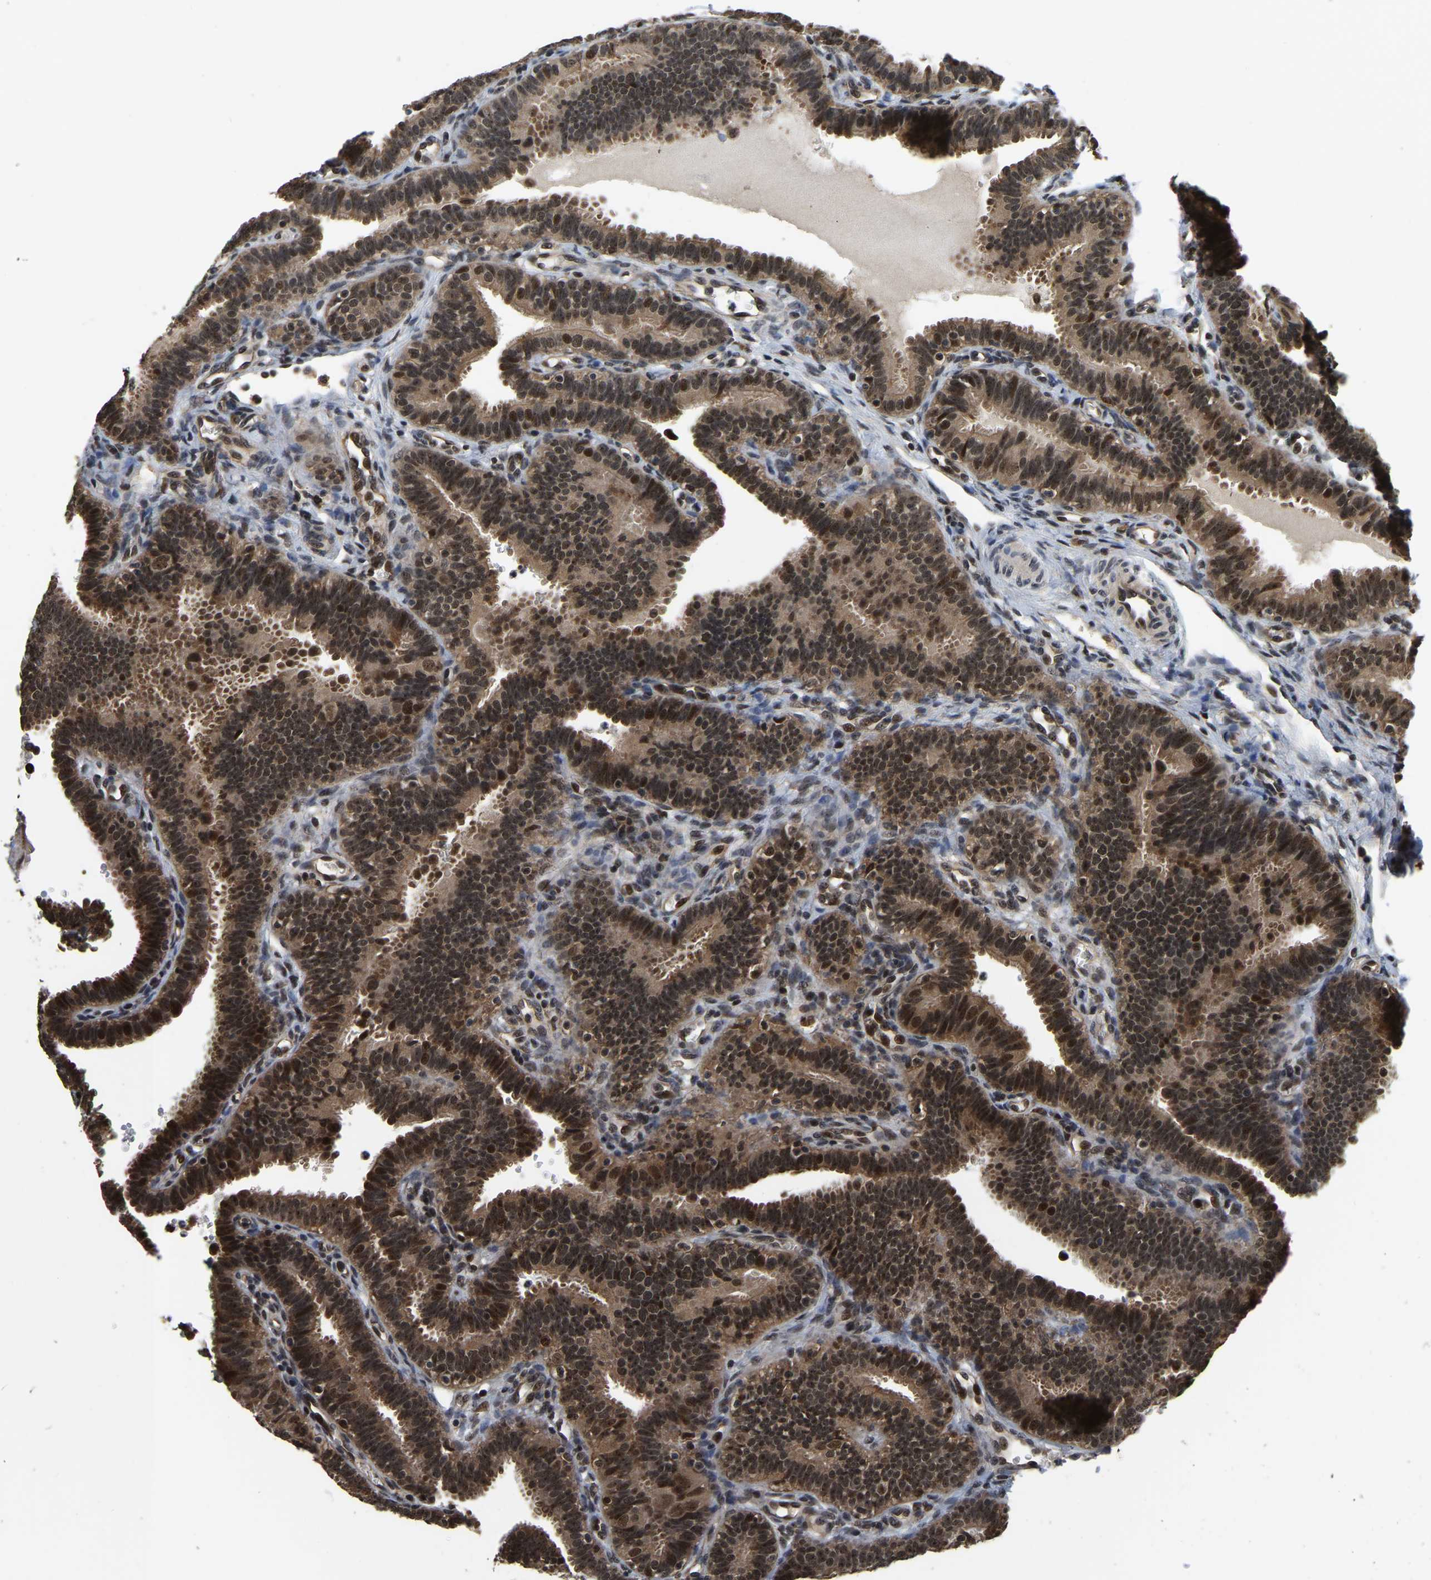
{"staining": {"intensity": "strong", "quantity": ">75%", "location": "cytoplasmic/membranous,nuclear"}, "tissue": "fallopian tube", "cell_type": "Glandular cells", "image_type": "normal", "snomed": [{"axis": "morphology", "description": "Normal tissue, NOS"}, {"axis": "topography", "description": "Fallopian tube"}, {"axis": "topography", "description": "Placenta"}], "caption": "Glandular cells show high levels of strong cytoplasmic/membranous,nuclear expression in about >75% of cells in normal human fallopian tube.", "gene": "CIAO1", "patient": {"sex": "female", "age": 34}}